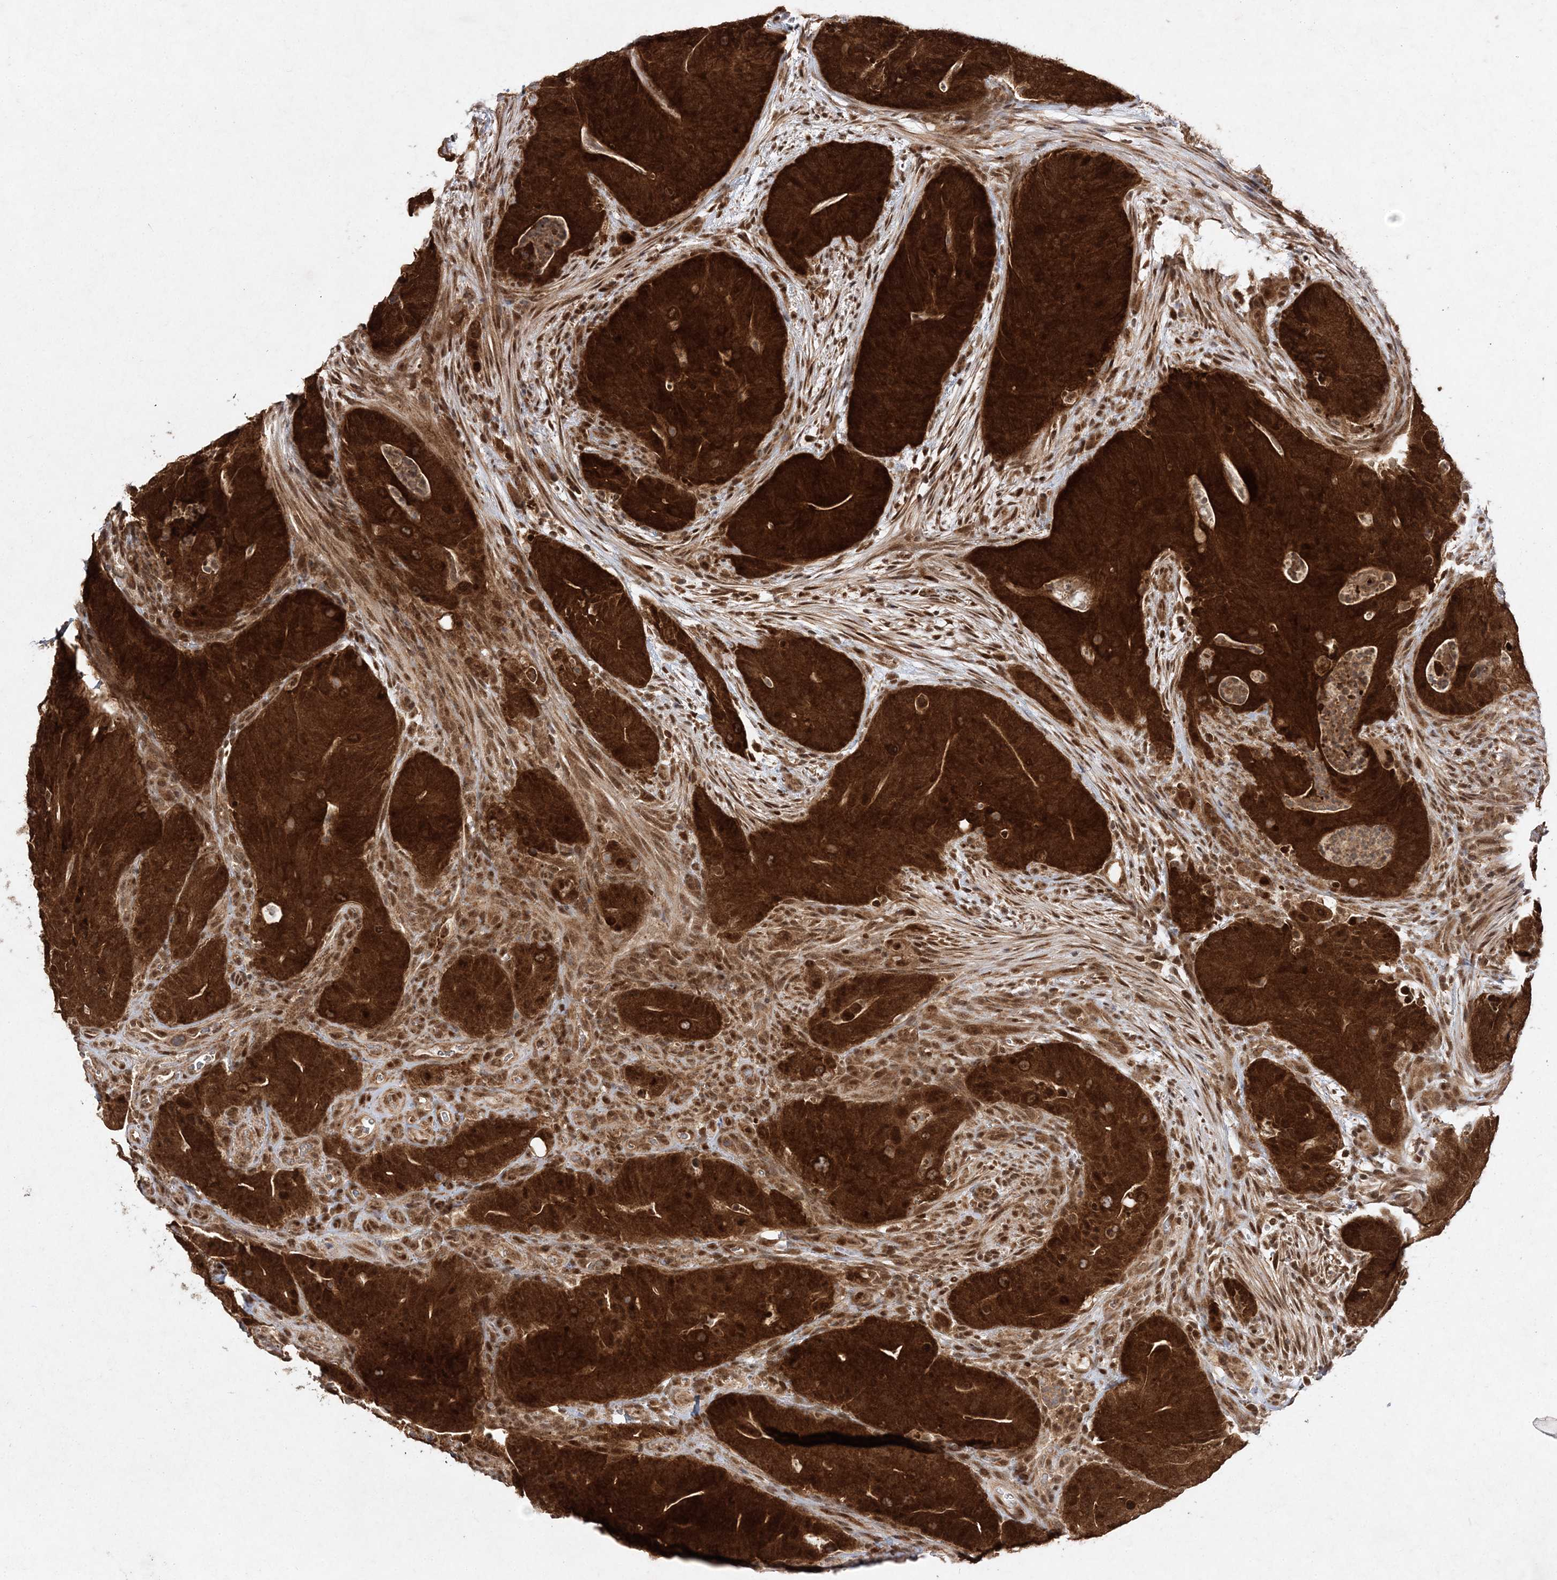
{"staining": {"intensity": "strong", "quantity": ">75%", "location": "cytoplasmic/membranous,nuclear"}, "tissue": "colorectal cancer", "cell_type": "Tumor cells", "image_type": "cancer", "snomed": [{"axis": "morphology", "description": "Normal tissue, NOS"}, {"axis": "topography", "description": "Colon"}], "caption": "A brown stain shows strong cytoplasmic/membranous and nuclear staining of a protein in human colorectal cancer tumor cells.", "gene": "NIF3L1", "patient": {"sex": "female", "age": 82}}